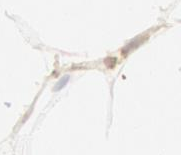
{"staining": {"intensity": "negative", "quantity": "none", "location": "none"}, "tissue": "adipose tissue", "cell_type": "Adipocytes", "image_type": "normal", "snomed": [{"axis": "morphology", "description": "Normal tissue, NOS"}, {"axis": "morphology", "description": "Duct carcinoma"}, {"axis": "topography", "description": "Breast"}, {"axis": "topography", "description": "Adipose tissue"}], "caption": "This is an immunohistochemistry (IHC) micrograph of normal human adipose tissue. There is no staining in adipocytes.", "gene": "OSBPL8", "patient": {"sex": "female", "age": 37}}